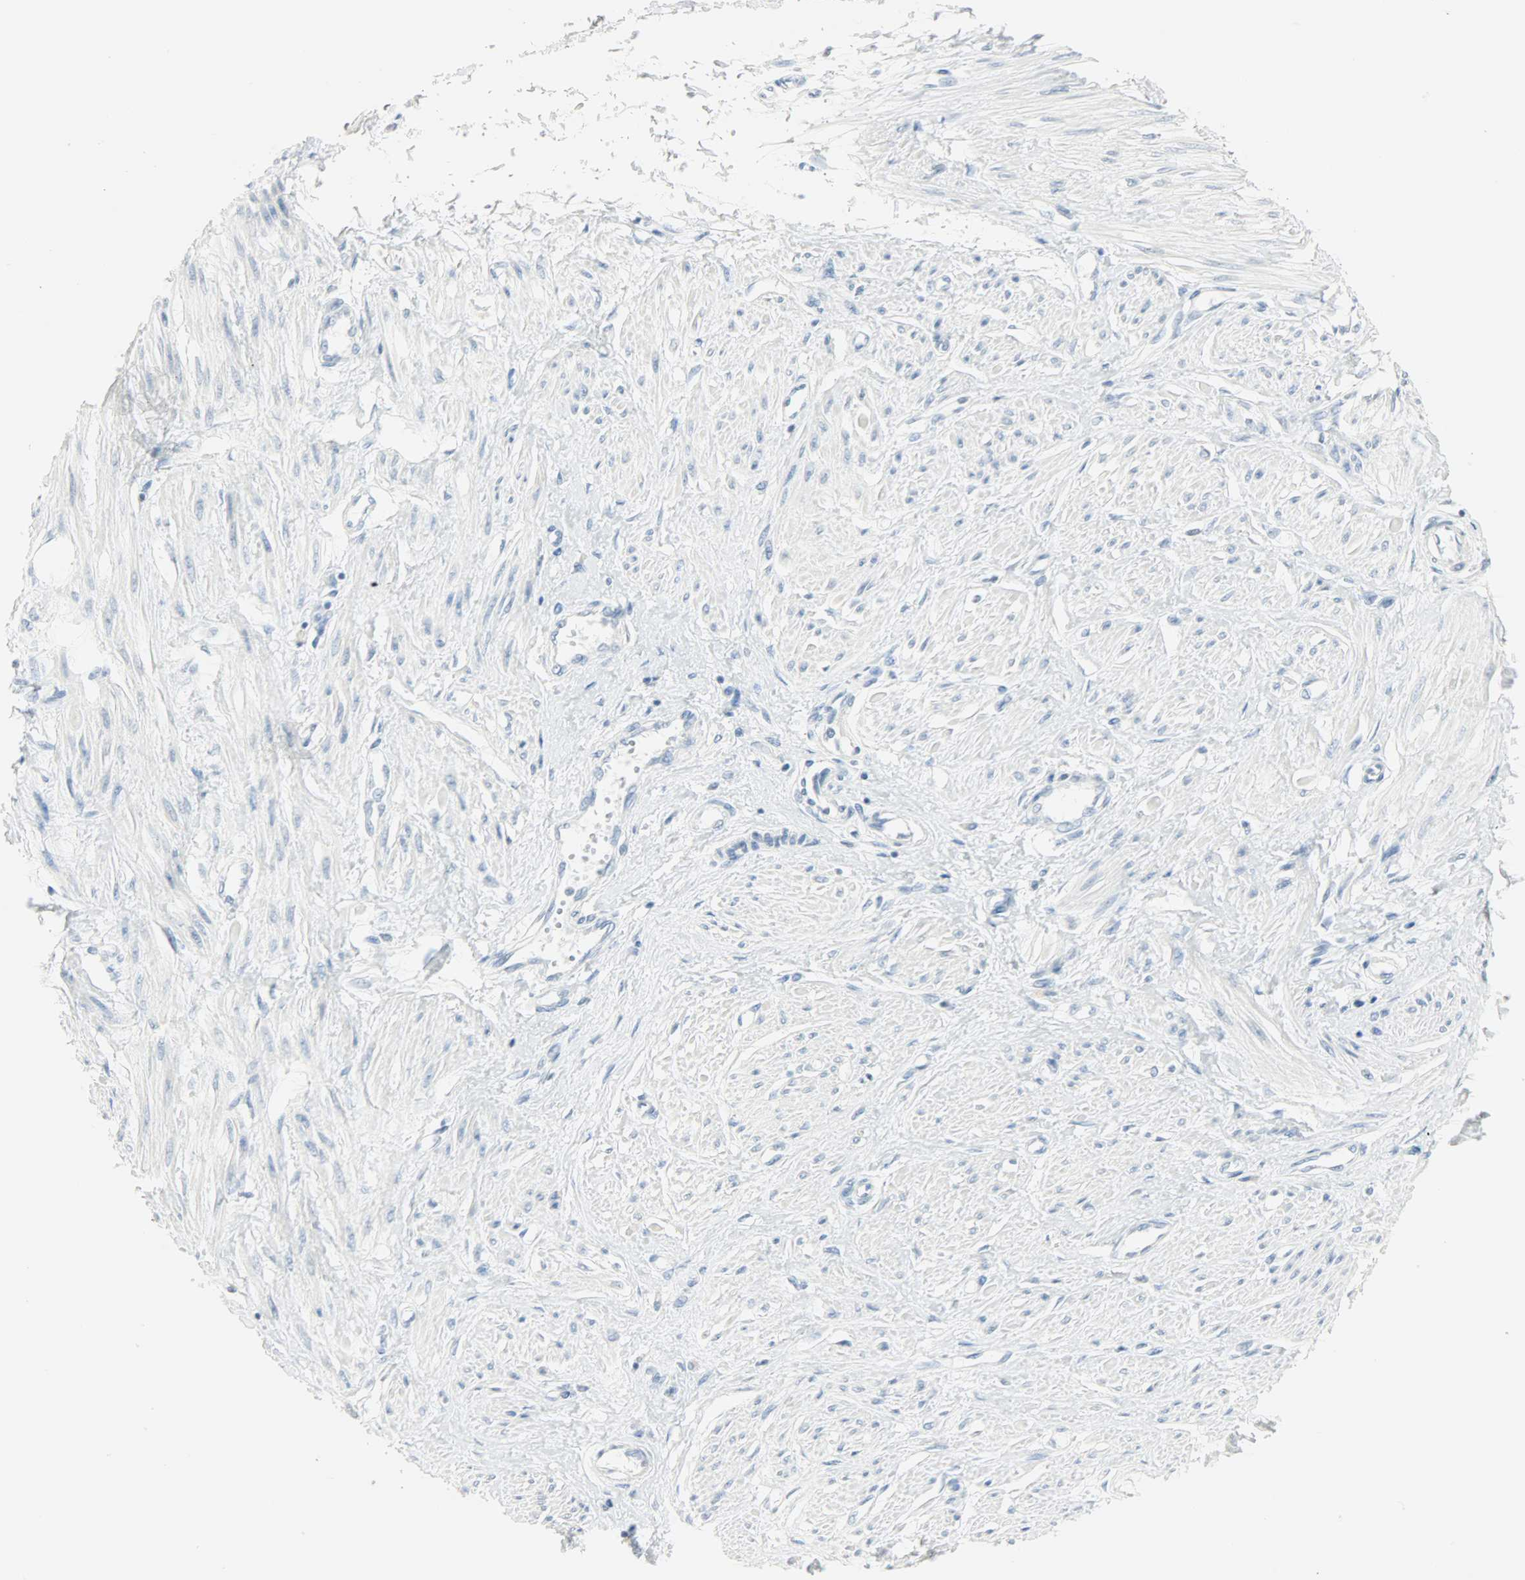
{"staining": {"intensity": "negative", "quantity": "none", "location": "none"}, "tissue": "smooth muscle", "cell_type": "Smooth muscle cells", "image_type": "normal", "snomed": [{"axis": "morphology", "description": "Normal tissue, NOS"}, {"axis": "topography", "description": "Smooth muscle"}, {"axis": "topography", "description": "Uterus"}], "caption": "Smooth muscle cells are negative for protein expression in benign human smooth muscle. The staining is performed using DAB (3,3'-diaminobenzidine) brown chromogen with nuclei counter-stained in using hematoxylin.", "gene": "PTPN6", "patient": {"sex": "female", "age": 39}}